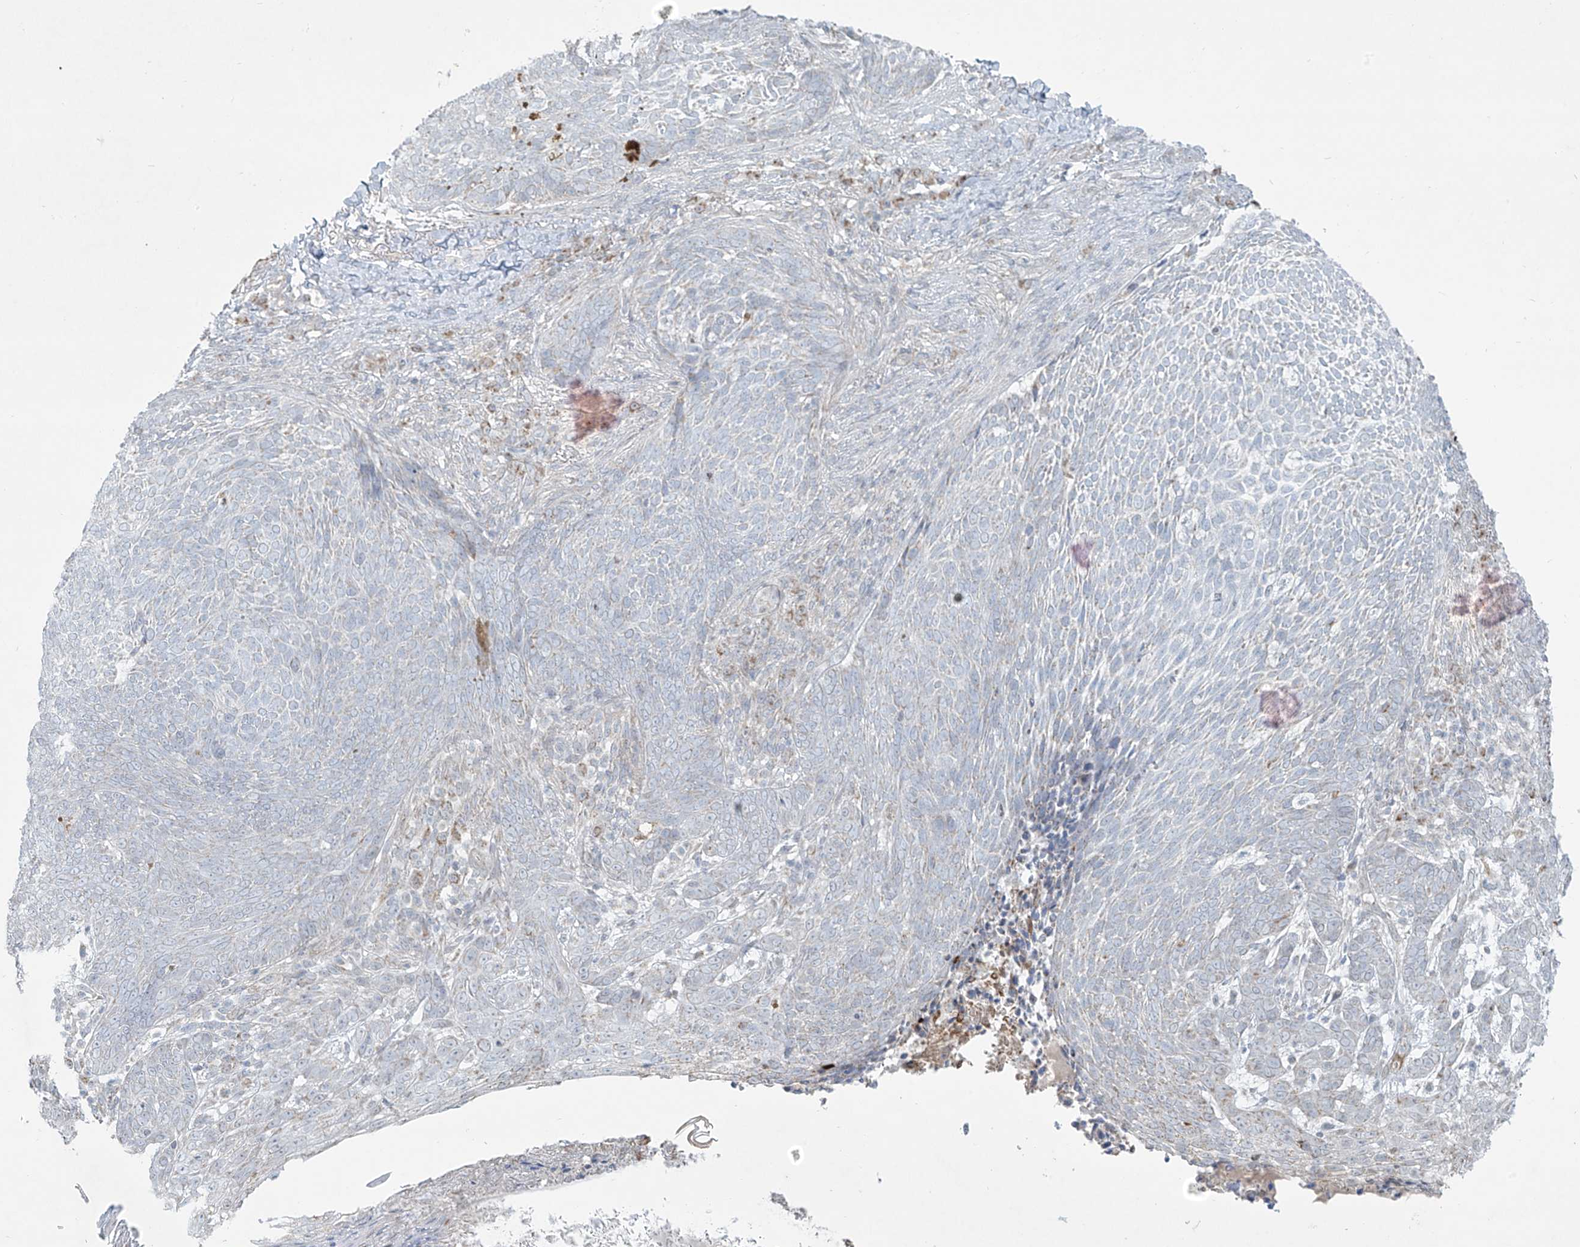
{"staining": {"intensity": "negative", "quantity": "none", "location": "none"}, "tissue": "skin cancer", "cell_type": "Tumor cells", "image_type": "cancer", "snomed": [{"axis": "morphology", "description": "Basal cell carcinoma"}, {"axis": "topography", "description": "Skin"}], "caption": "A photomicrograph of human basal cell carcinoma (skin) is negative for staining in tumor cells. Nuclei are stained in blue.", "gene": "SMDT1", "patient": {"sex": "male", "age": 85}}